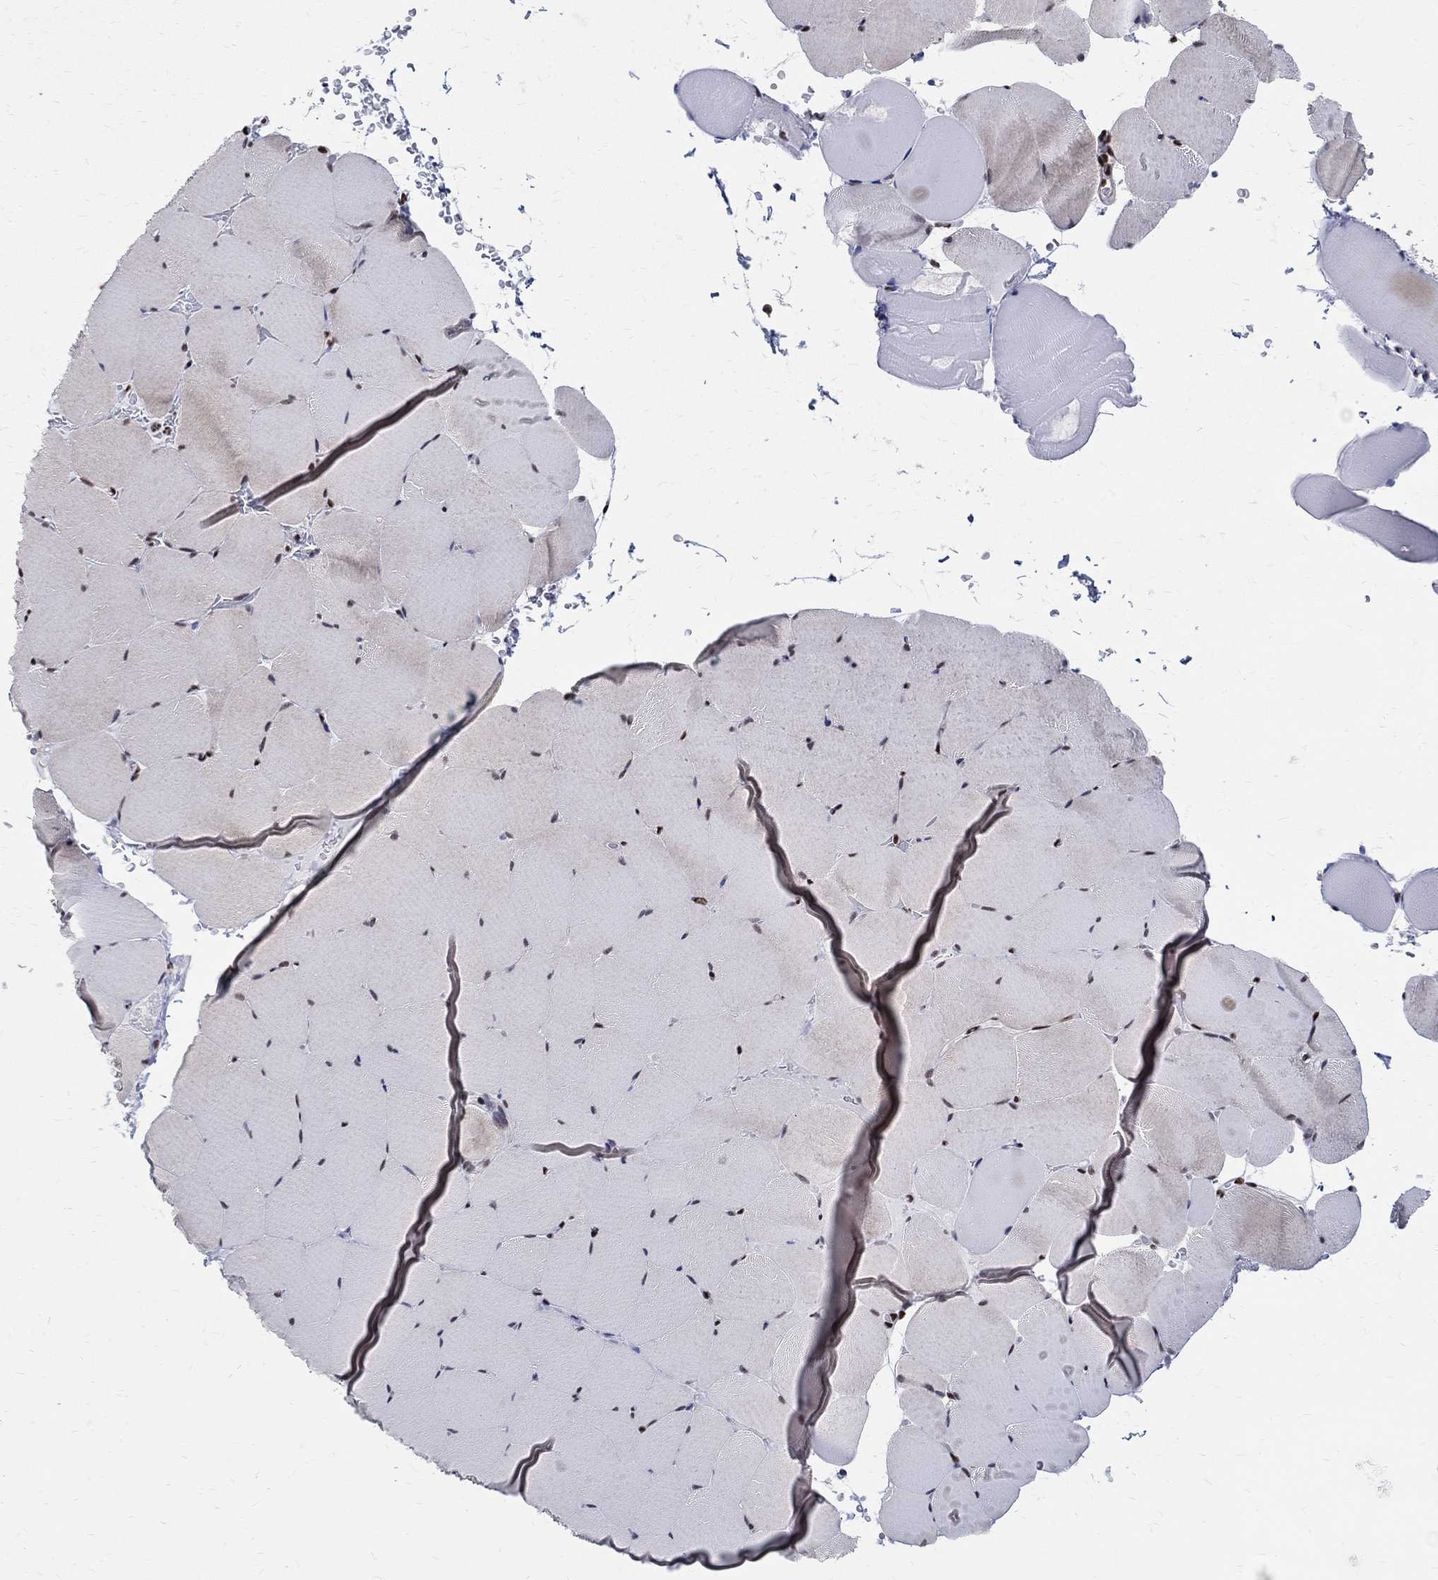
{"staining": {"intensity": "moderate", "quantity": "<25%", "location": "nuclear"}, "tissue": "skeletal muscle", "cell_type": "Myocytes", "image_type": "normal", "snomed": [{"axis": "morphology", "description": "Normal tissue, NOS"}, {"axis": "topography", "description": "Skeletal muscle"}], "caption": "Moderate nuclear protein positivity is appreciated in about <25% of myocytes in skeletal muscle. (brown staining indicates protein expression, while blue staining denotes nuclei).", "gene": "FBXO16", "patient": {"sex": "female", "age": 37}}